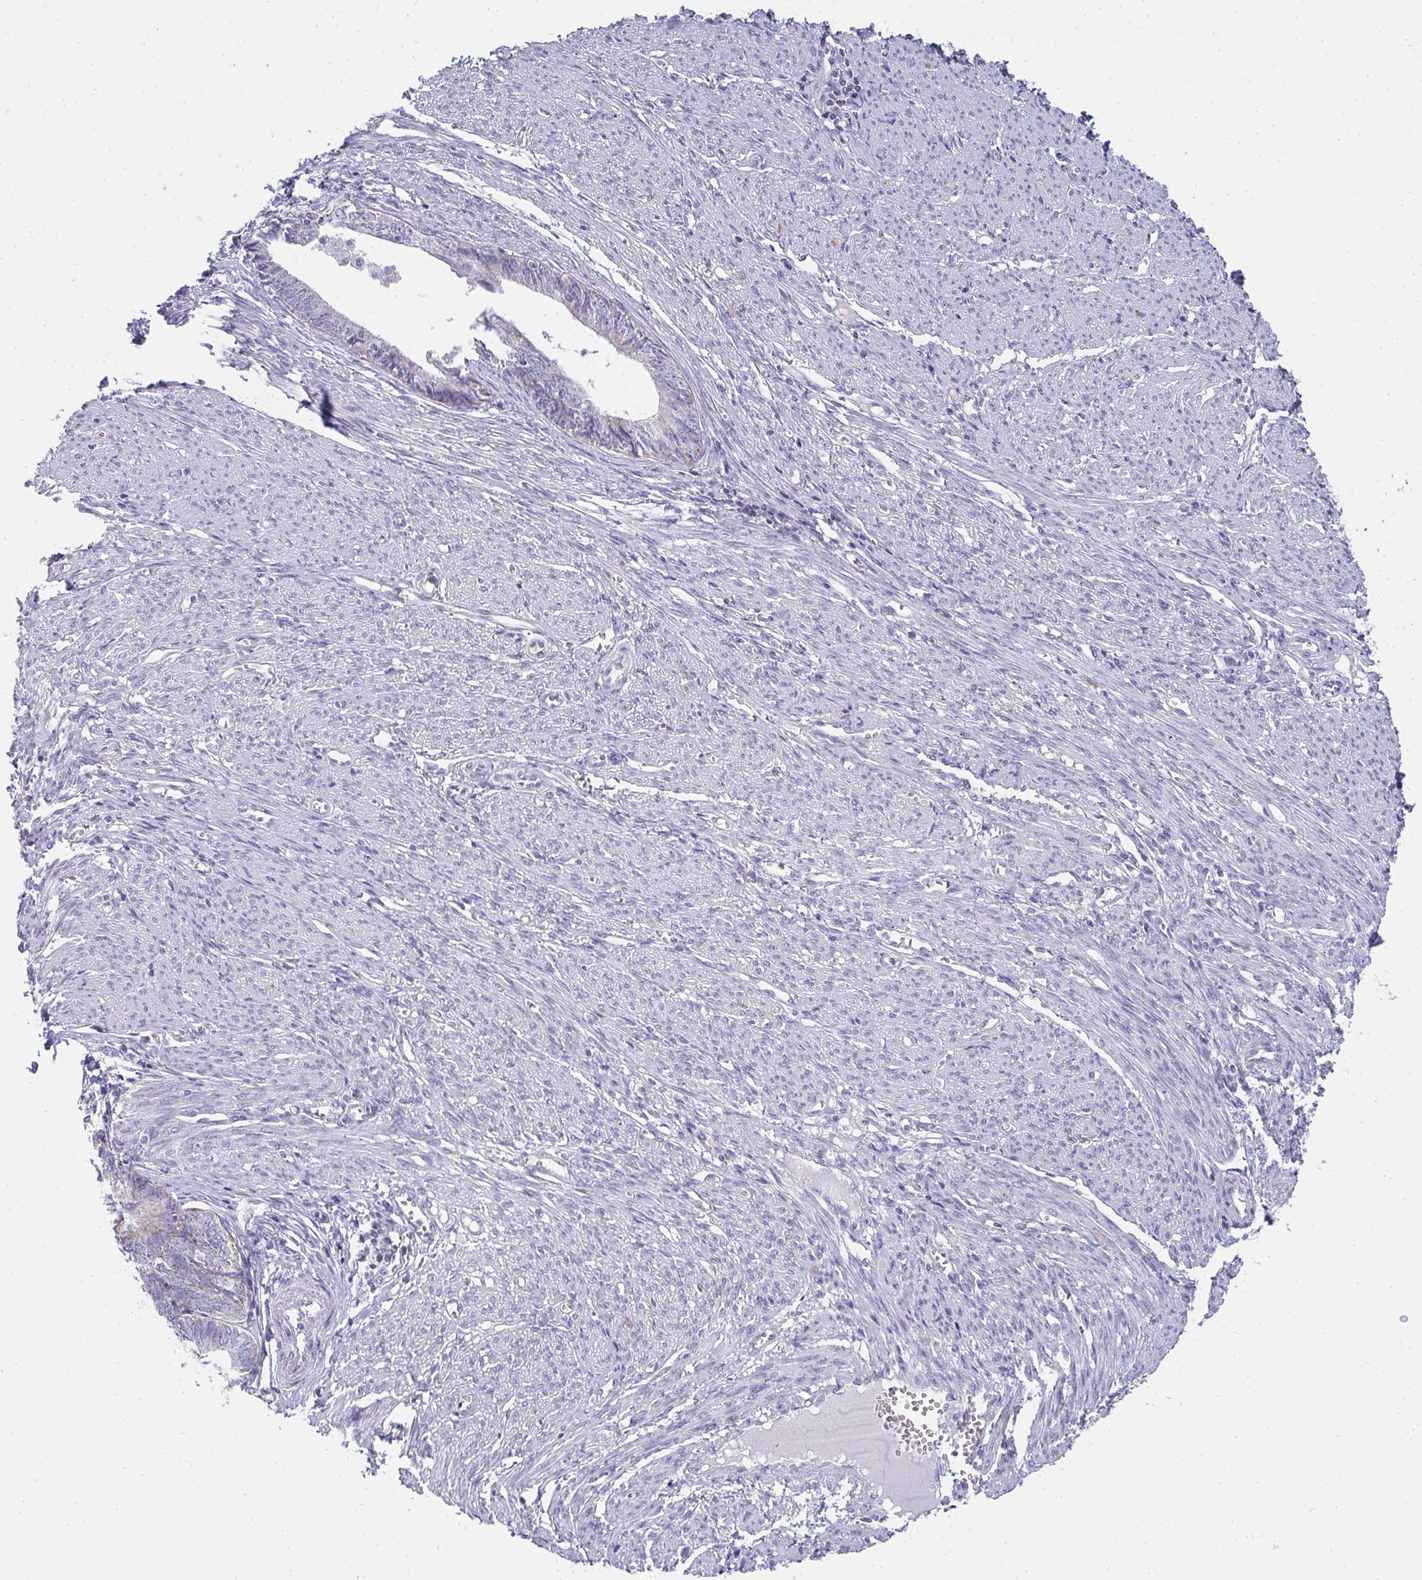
{"staining": {"intensity": "negative", "quantity": "none", "location": "none"}, "tissue": "endometrial cancer", "cell_type": "Tumor cells", "image_type": "cancer", "snomed": [{"axis": "morphology", "description": "Adenocarcinoma, NOS"}, {"axis": "topography", "description": "Endometrium"}], "caption": "IHC of endometrial adenocarcinoma demonstrates no expression in tumor cells.", "gene": "SLC6A1", "patient": {"sex": "female", "age": 68}}